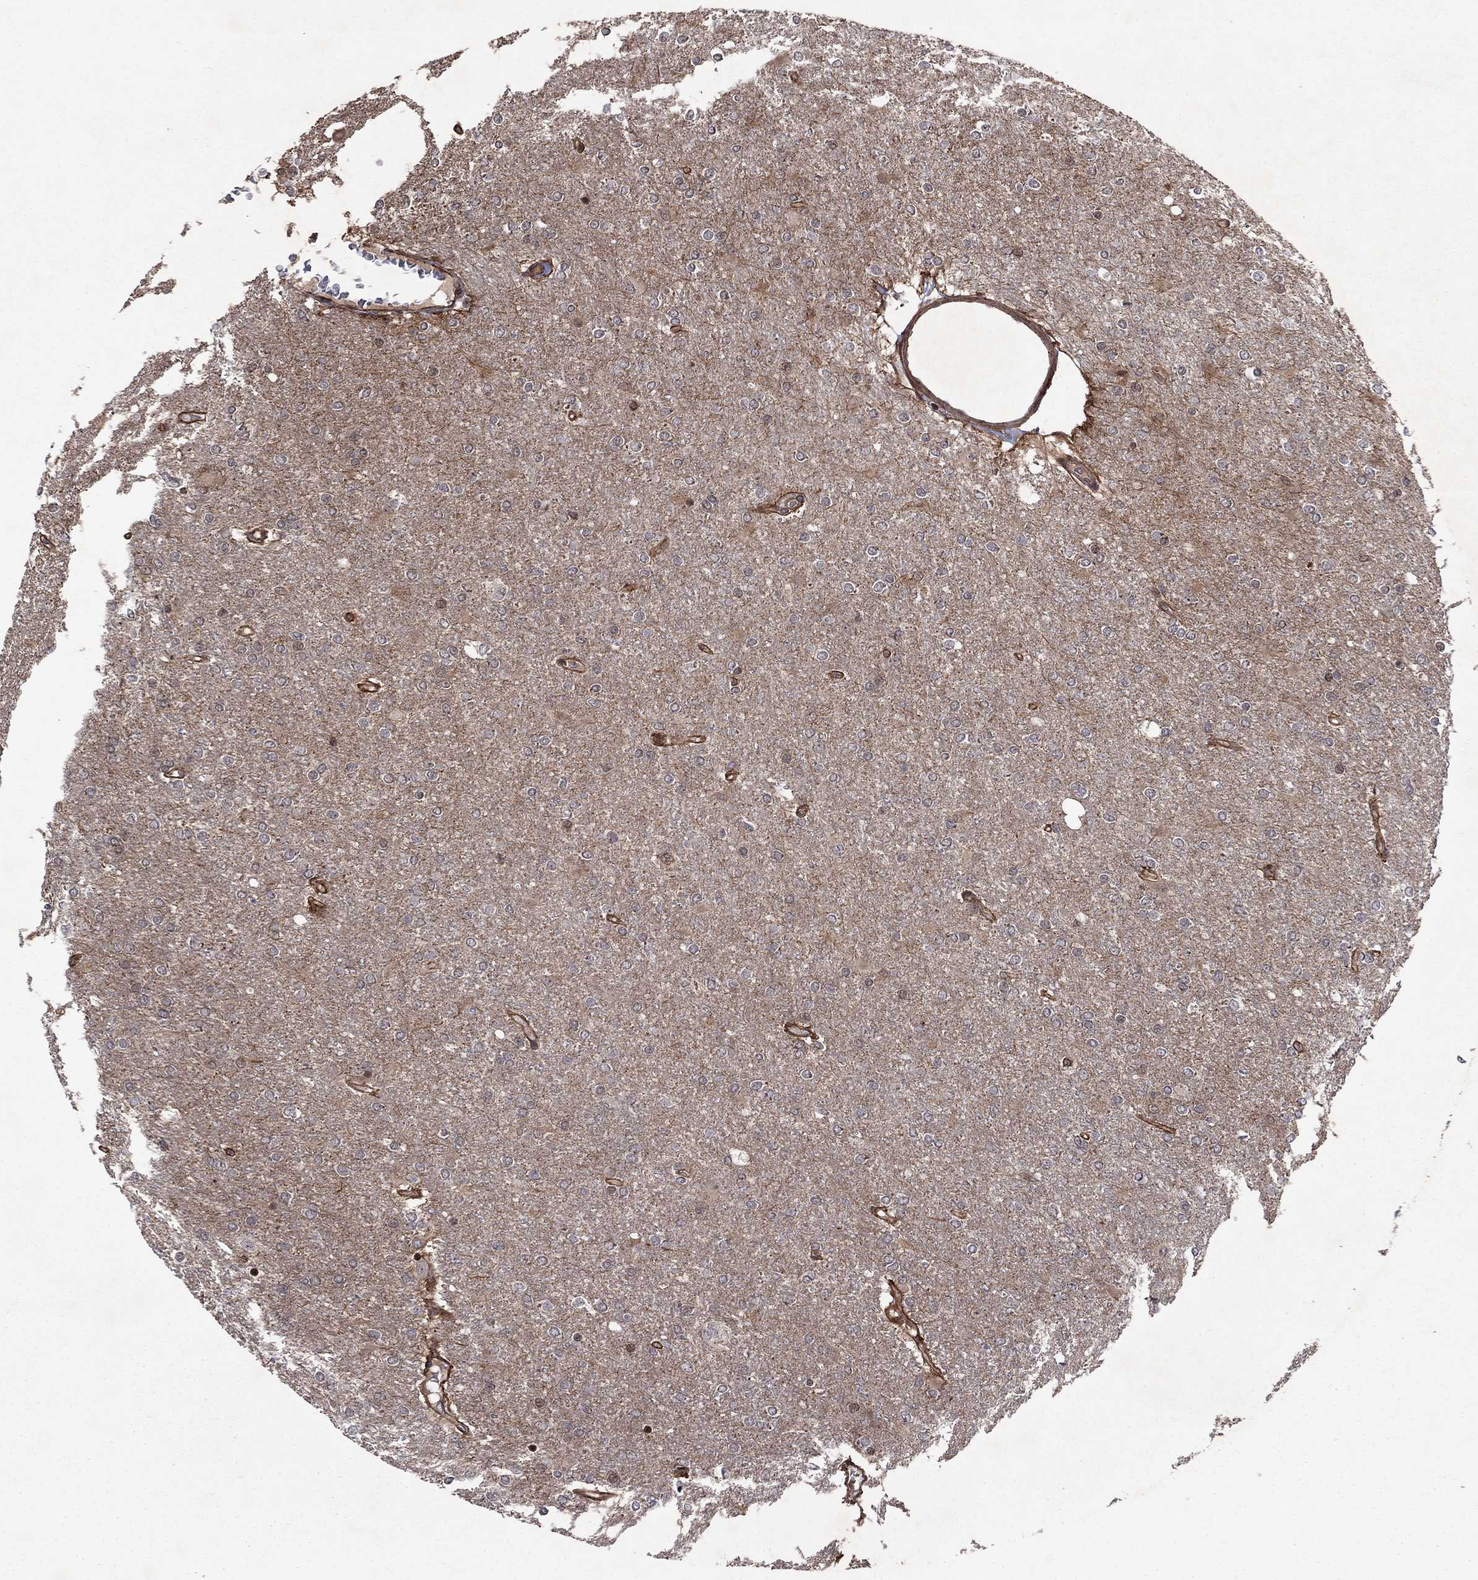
{"staining": {"intensity": "negative", "quantity": "none", "location": "none"}, "tissue": "glioma", "cell_type": "Tumor cells", "image_type": "cancer", "snomed": [{"axis": "morphology", "description": "Glioma, malignant, High grade"}, {"axis": "topography", "description": "Cerebral cortex"}], "caption": "A histopathology image of glioma stained for a protein exhibits no brown staining in tumor cells. Brightfield microscopy of IHC stained with DAB (brown) and hematoxylin (blue), captured at high magnification.", "gene": "SORBS1", "patient": {"sex": "male", "age": 70}}